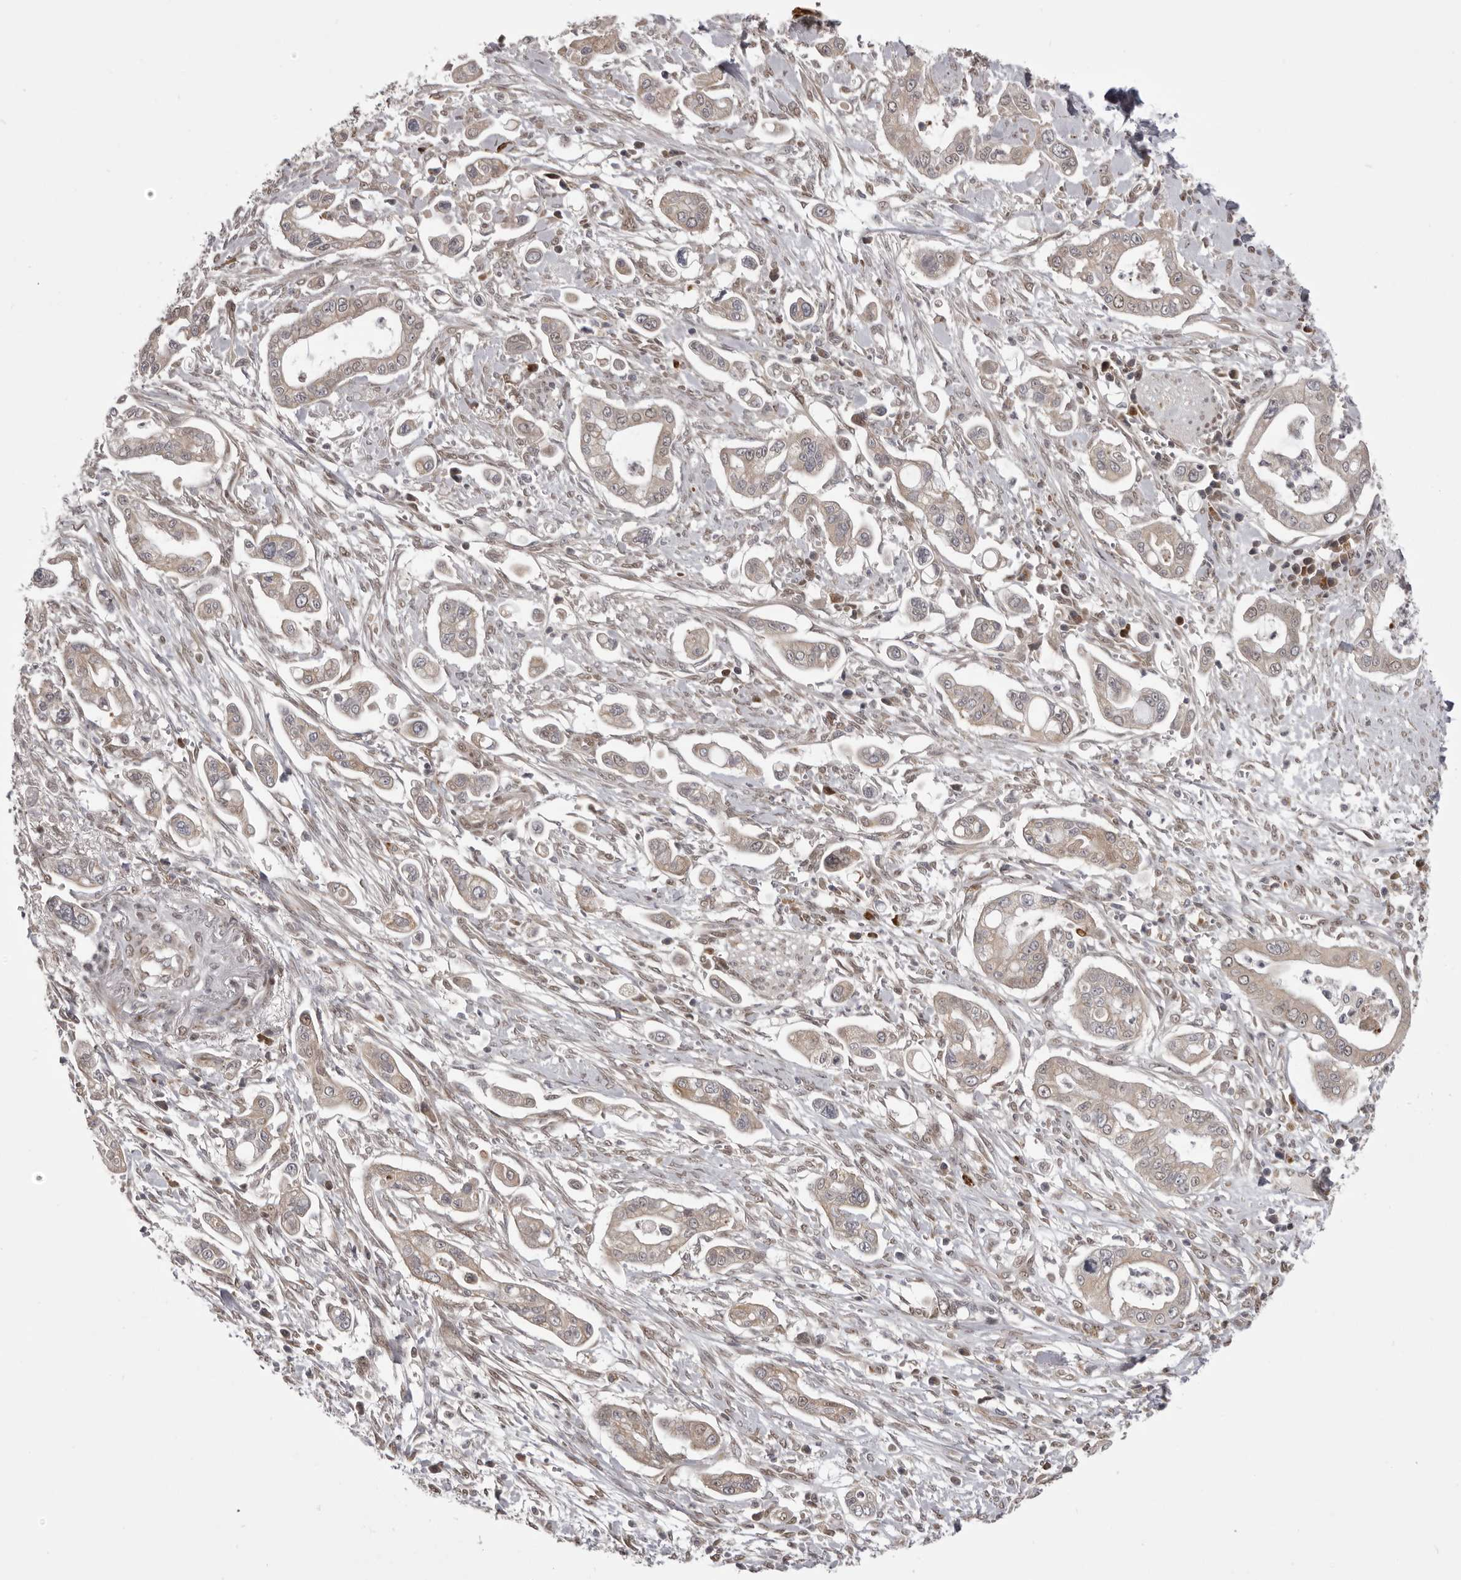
{"staining": {"intensity": "weak", "quantity": "<25%", "location": "cytoplasmic/membranous"}, "tissue": "pancreatic cancer", "cell_type": "Tumor cells", "image_type": "cancer", "snomed": [{"axis": "morphology", "description": "Adenocarcinoma, NOS"}, {"axis": "topography", "description": "Pancreas"}], "caption": "DAB (3,3'-diaminobenzidine) immunohistochemical staining of human pancreatic adenocarcinoma demonstrates no significant positivity in tumor cells.", "gene": "C1orf109", "patient": {"sex": "male", "age": 68}}